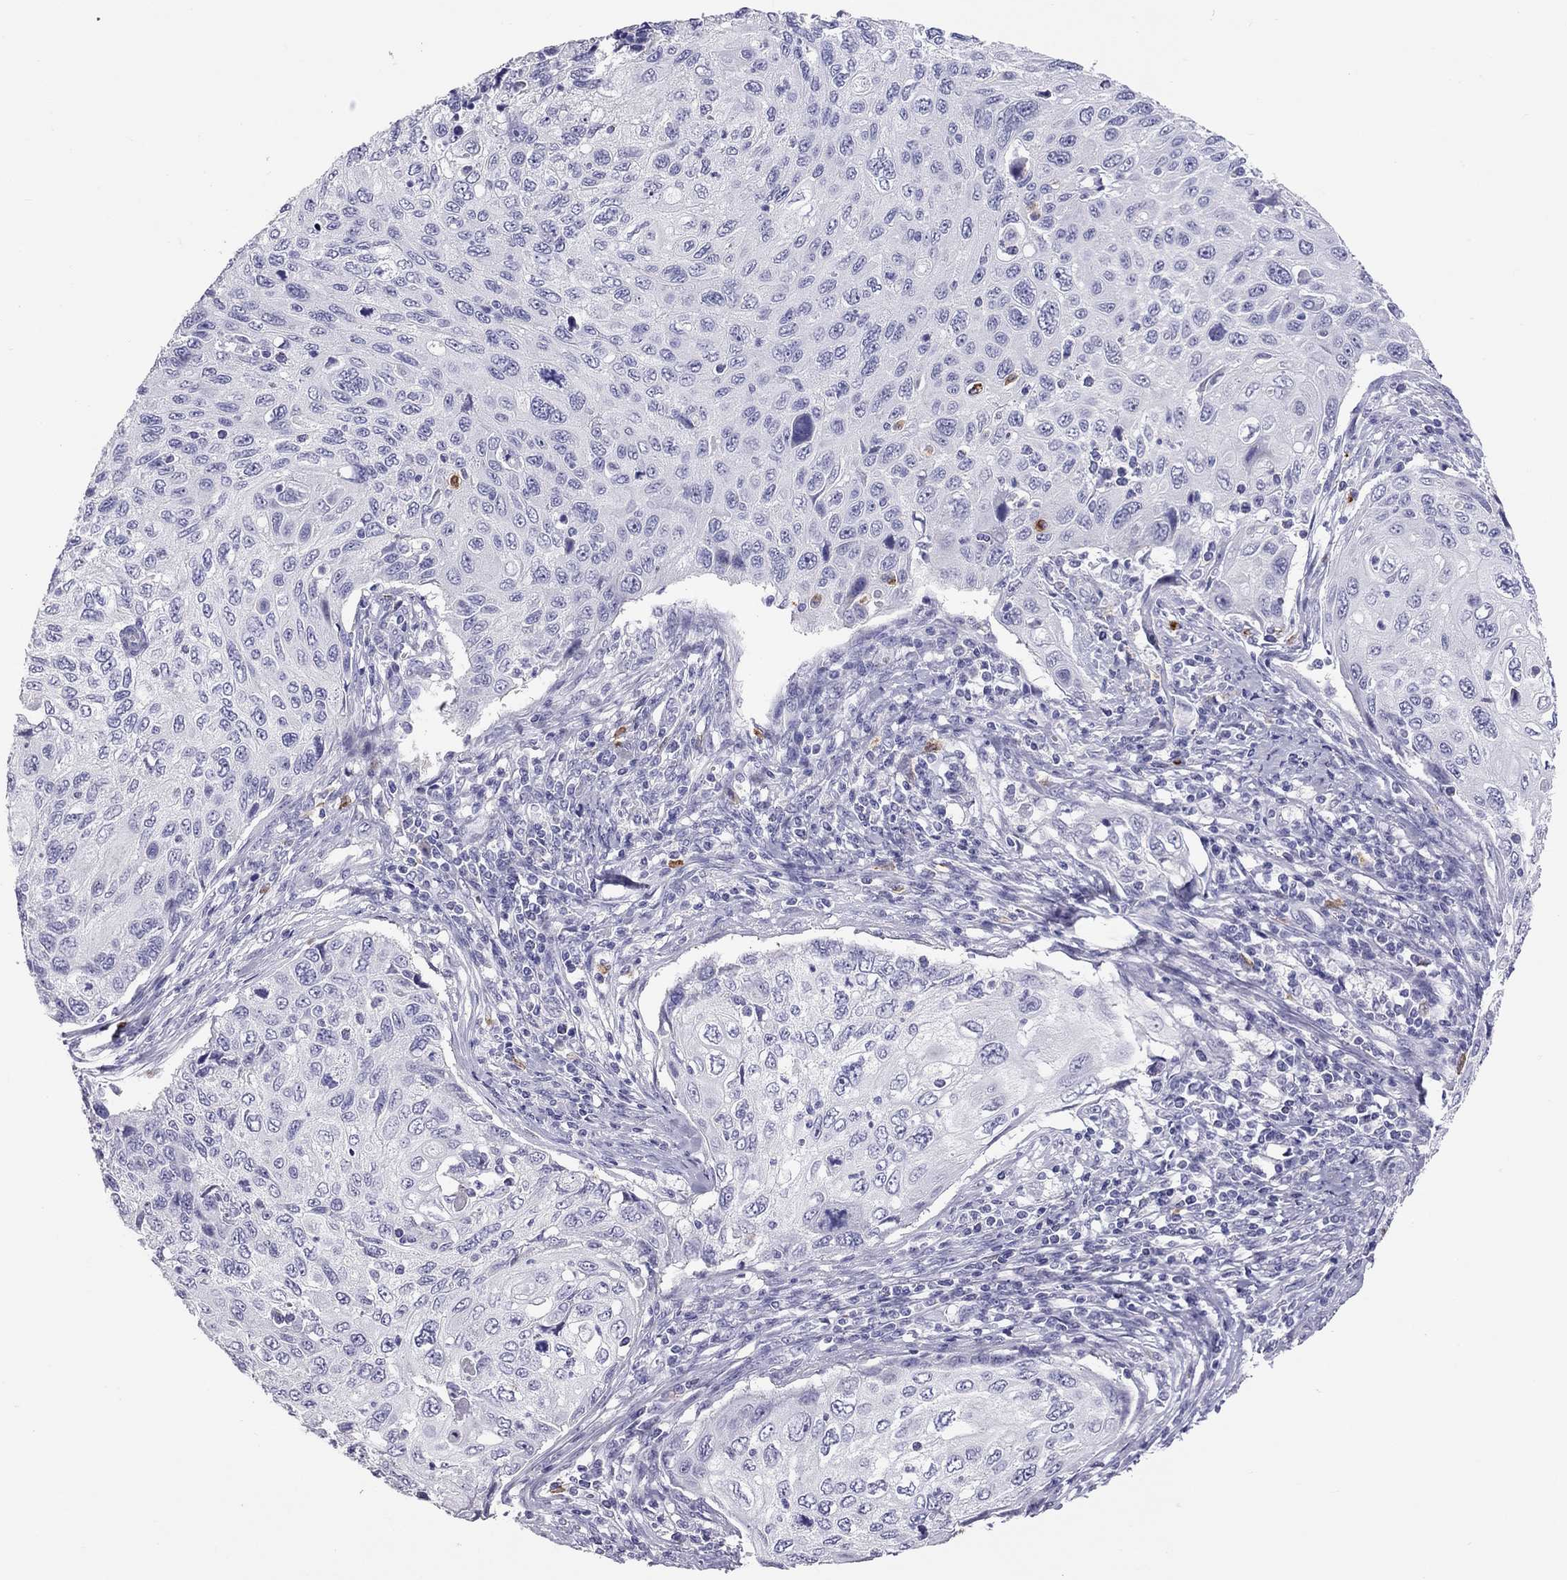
{"staining": {"intensity": "negative", "quantity": "none", "location": "none"}, "tissue": "cervical cancer", "cell_type": "Tumor cells", "image_type": "cancer", "snomed": [{"axis": "morphology", "description": "Squamous cell carcinoma, NOS"}, {"axis": "topography", "description": "Cervix"}], "caption": "This histopathology image is of cervical cancer stained with immunohistochemistry (IHC) to label a protein in brown with the nuclei are counter-stained blue. There is no expression in tumor cells.", "gene": "IL17REL", "patient": {"sex": "female", "age": 70}}